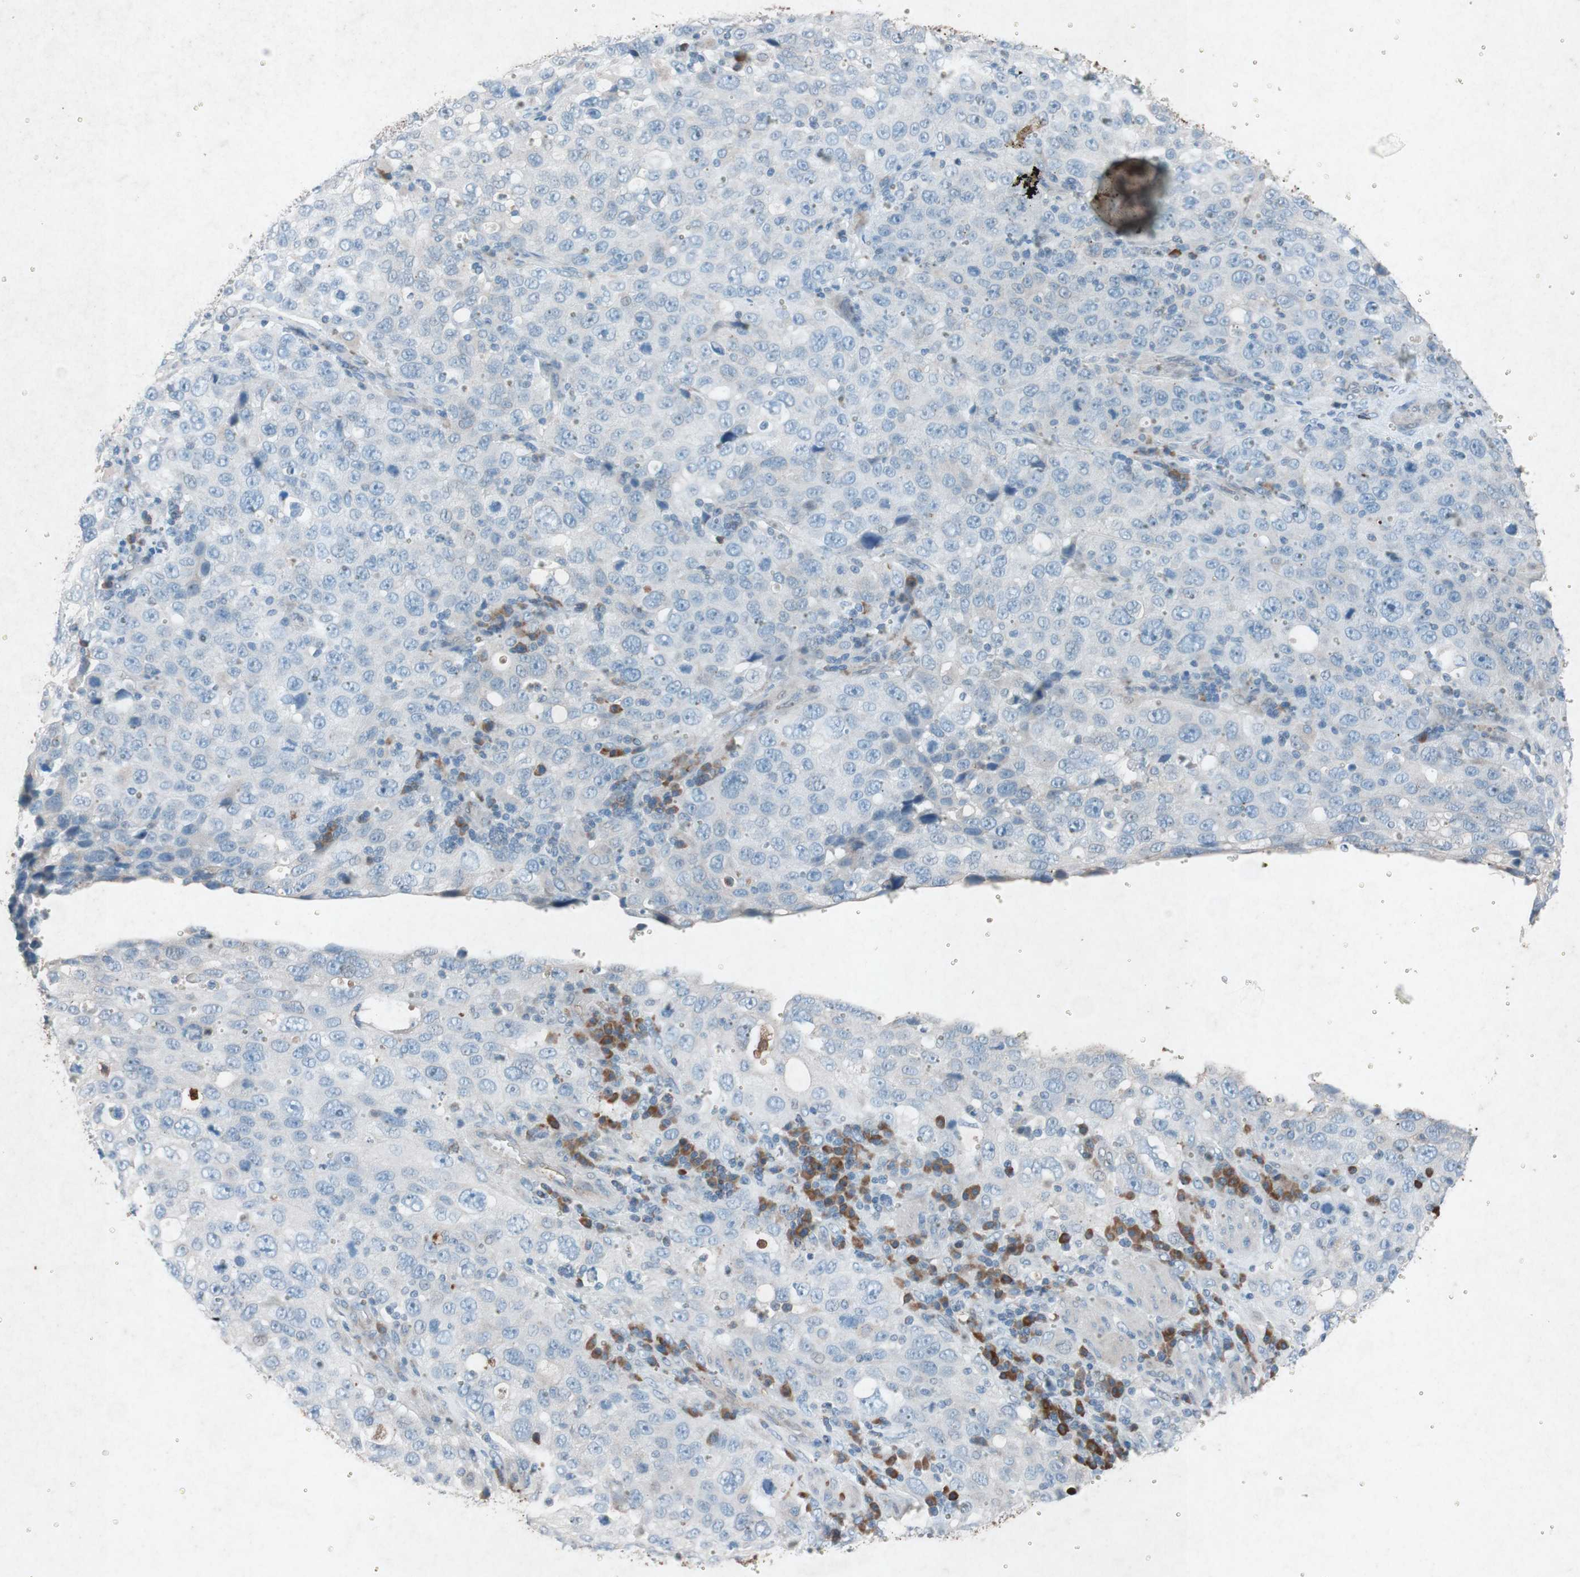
{"staining": {"intensity": "negative", "quantity": "none", "location": "none"}, "tissue": "stomach cancer", "cell_type": "Tumor cells", "image_type": "cancer", "snomed": [{"axis": "morphology", "description": "Normal tissue, NOS"}, {"axis": "morphology", "description": "Adenocarcinoma, NOS"}, {"axis": "topography", "description": "Stomach"}], "caption": "Tumor cells are negative for protein expression in human stomach cancer. (Stains: DAB immunohistochemistry (IHC) with hematoxylin counter stain, Microscopy: brightfield microscopy at high magnification).", "gene": "GRB7", "patient": {"sex": "male", "age": 48}}